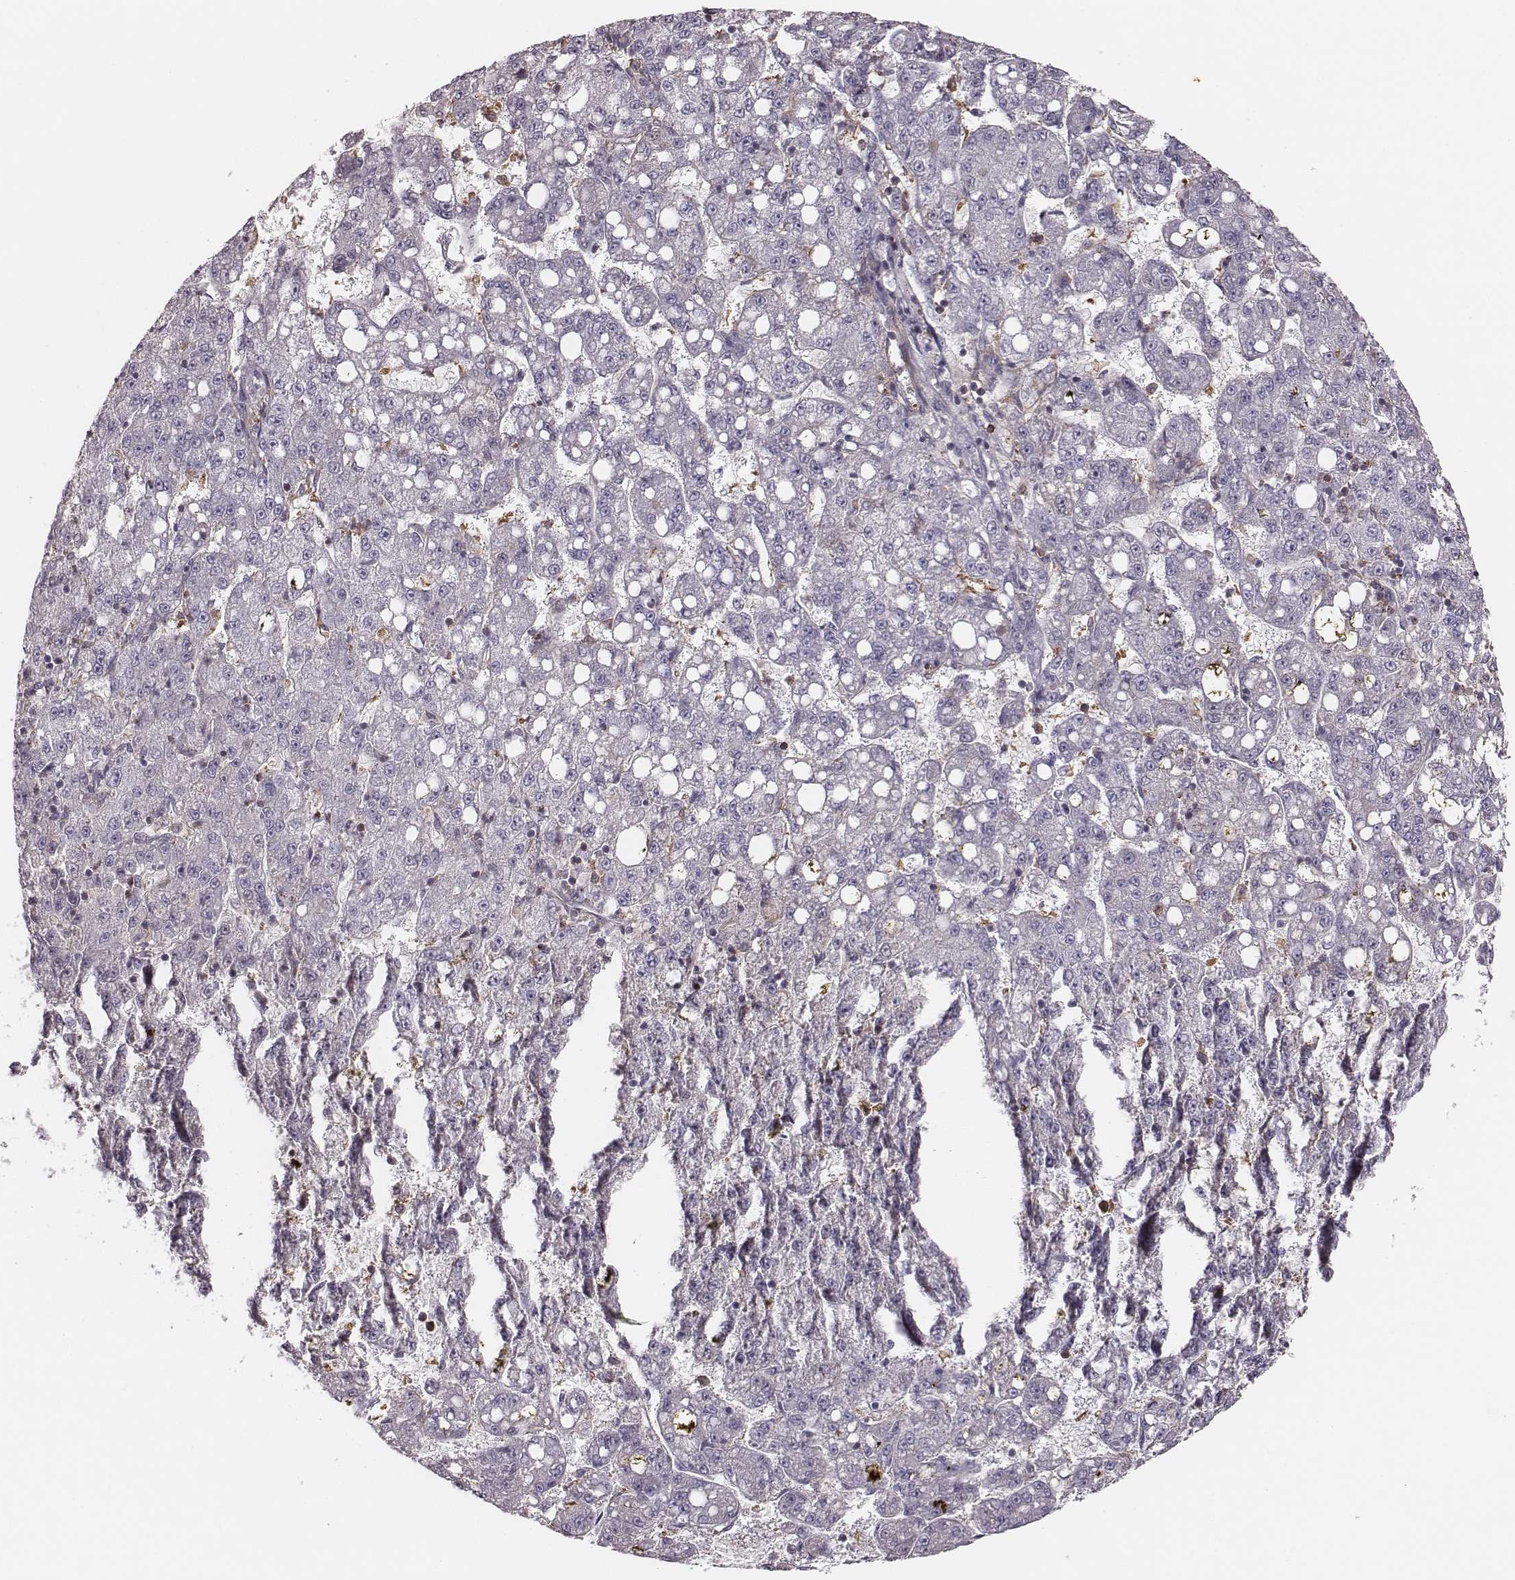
{"staining": {"intensity": "negative", "quantity": "none", "location": "none"}, "tissue": "liver cancer", "cell_type": "Tumor cells", "image_type": "cancer", "snomed": [{"axis": "morphology", "description": "Carcinoma, Hepatocellular, NOS"}, {"axis": "topography", "description": "Liver"}], "caption": "Tumor cells are negative for protein expression in human liver cancer. Nuclei are stained in blue.", "gene": "ZYX", "patient": {"sex": "female", "age": 65}}